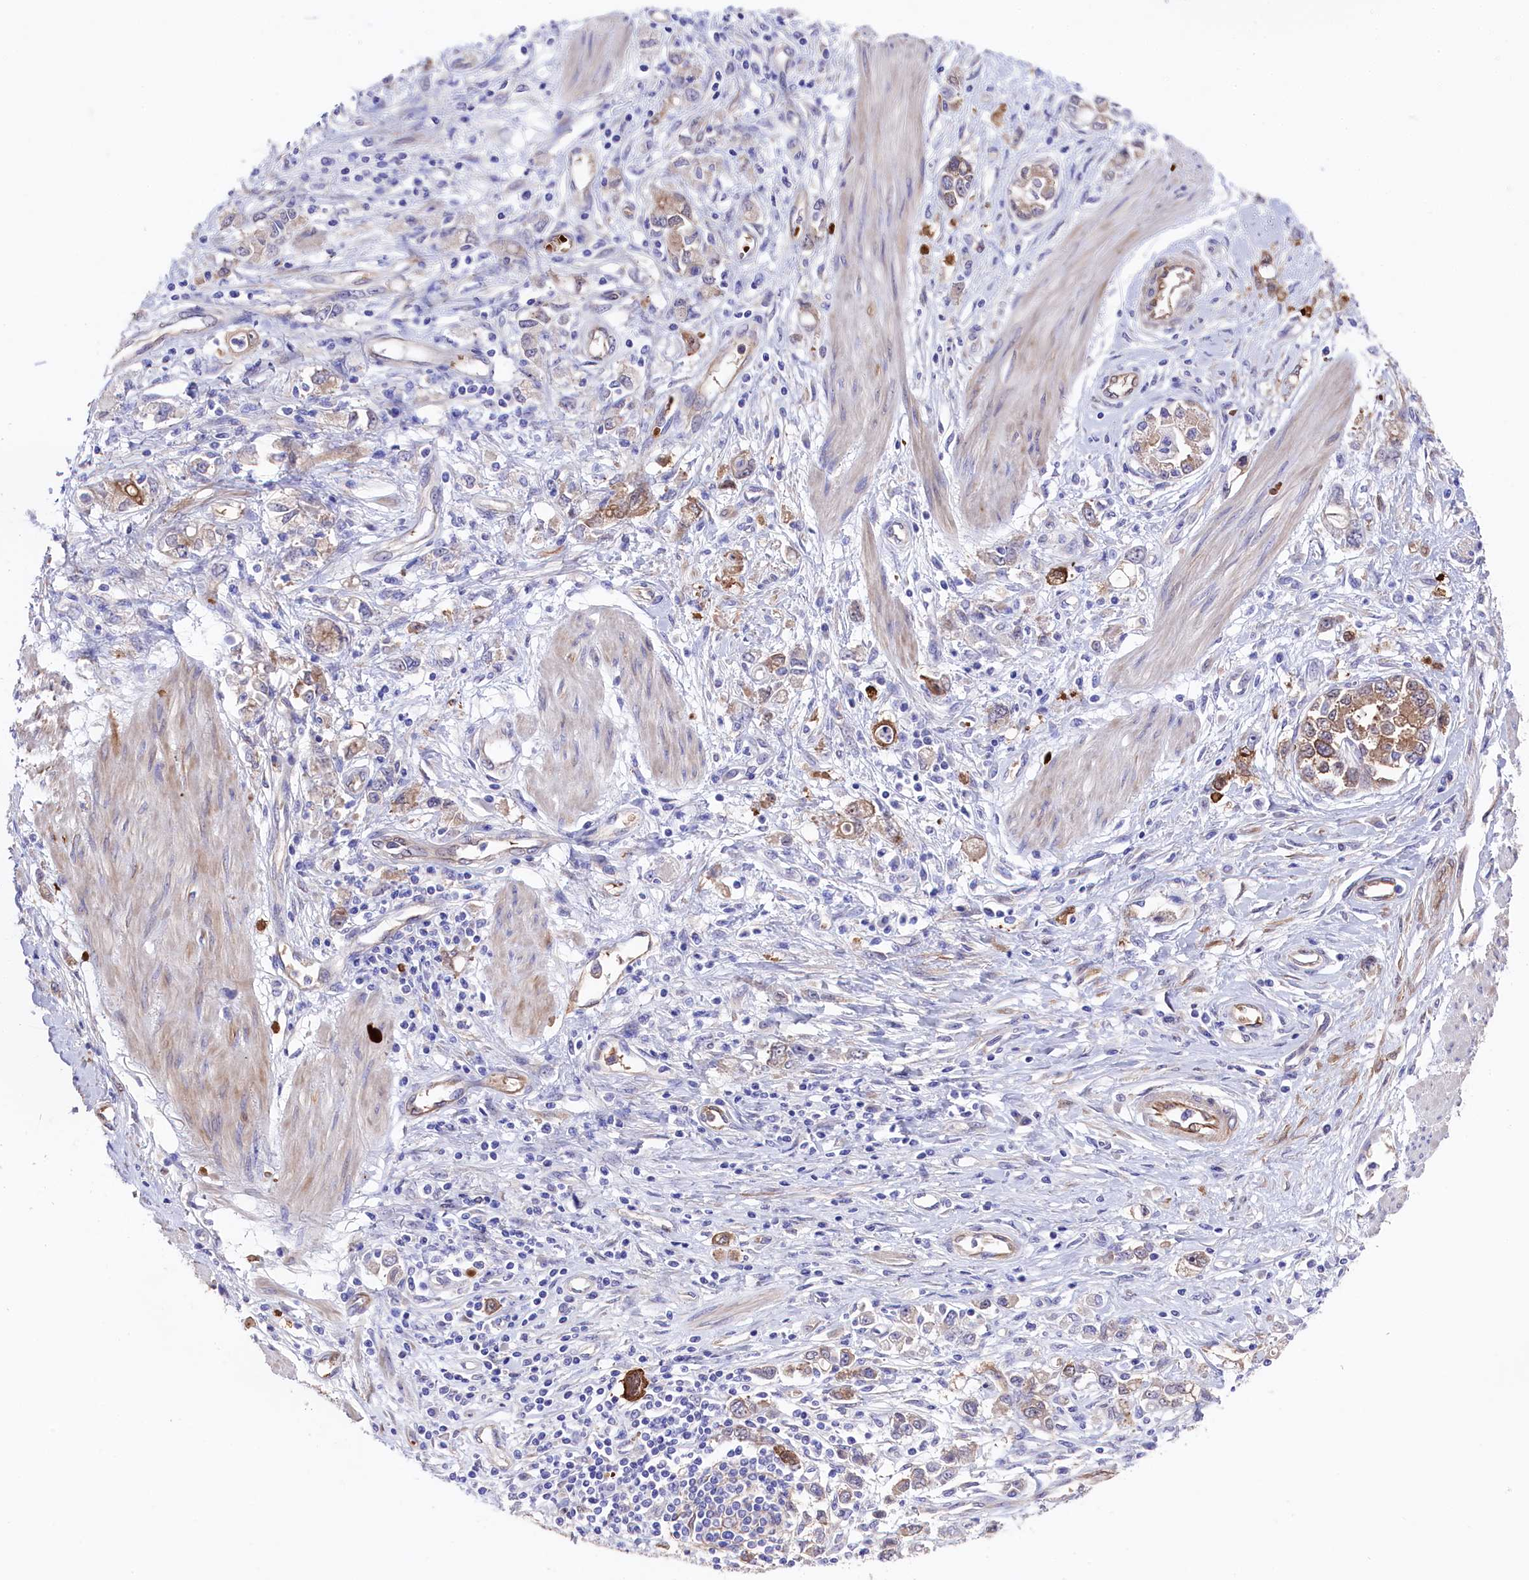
{"staining": {"intensity": "moderate", "quantity": "<25%", "location": "cytoplasmic/membranous"}, "tissue": "stomach cancer", "cell_type": "Tumor cells", "image_type": "cancer", "snomed": [{"axis": "morphology", "description": "Adenocarcinoma, NOS"}, {"axis": "topography", "description": "Stomach"}], "caption": "IHC image of neoplastic tissue: human stomach cancer stained using immunohistochemistry shows low levels of moderate protein expression localized specifically in the cytoplasmic/membranous of tumor cells, appearing as a cytoplasmic/membranous brown color.", "gene": "LHFPL4", "patient": {"sex": "female", "age": 76}}